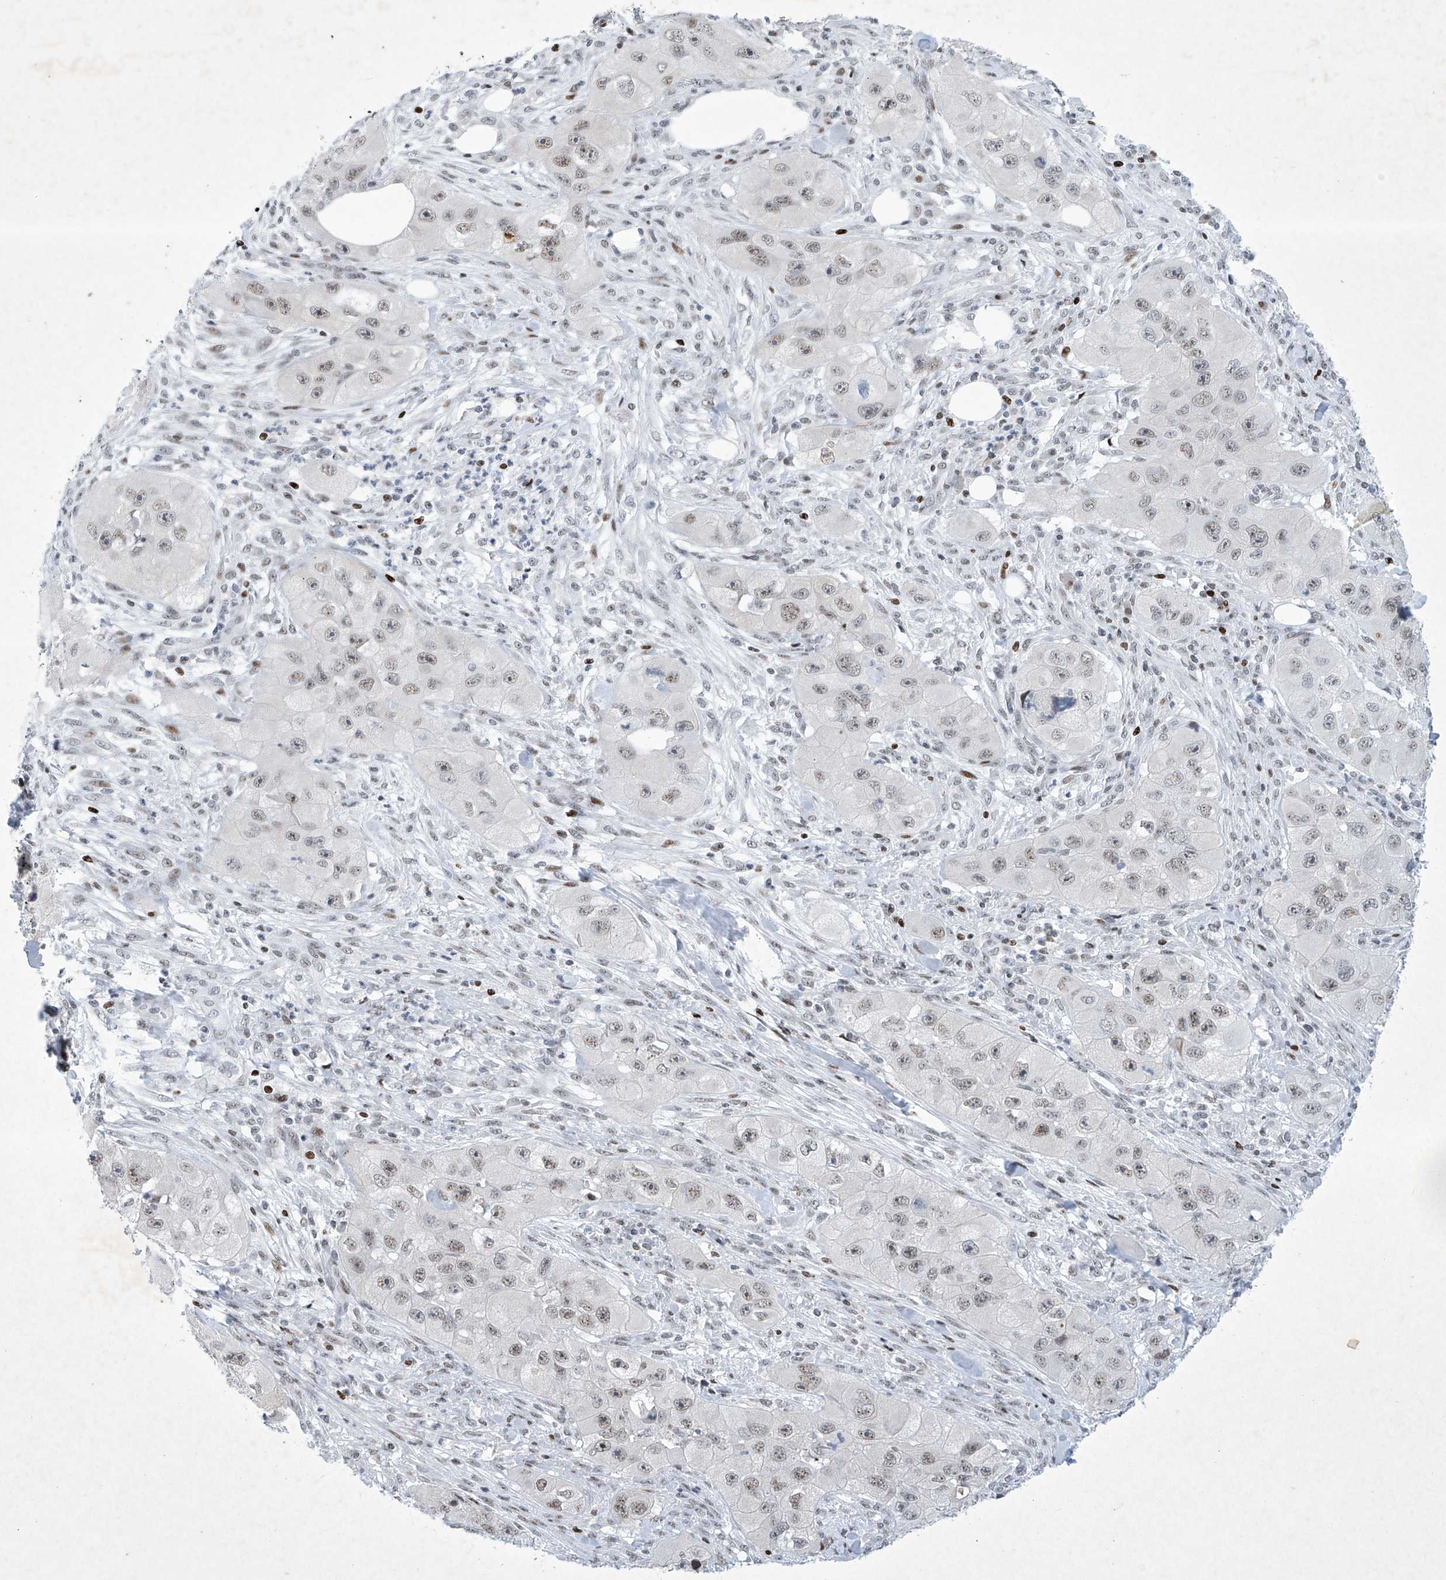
{"staining": {"intensity": "weak", "quantity": ">75%", "location": "nuclear"}, "tissue": "skin cancer", "cell_type": "Tumor cells", "image_type": "cancer", "snomed": [{"axis": "morphology", "description": "Squamous cell carcinoma, NOS"}, {"axis": "topography", "description": "Skin"}, {"axis": "topography", "description": "Subcutis"}], "caption": "Immunohistochemical staining of human skin cancer (squamous cell carcinoma) shows weak nuclear protein positivity in approximately >75% of tumor cells.", "gene": "RFX7", "patient": {"sex": "male", "age": 73}}